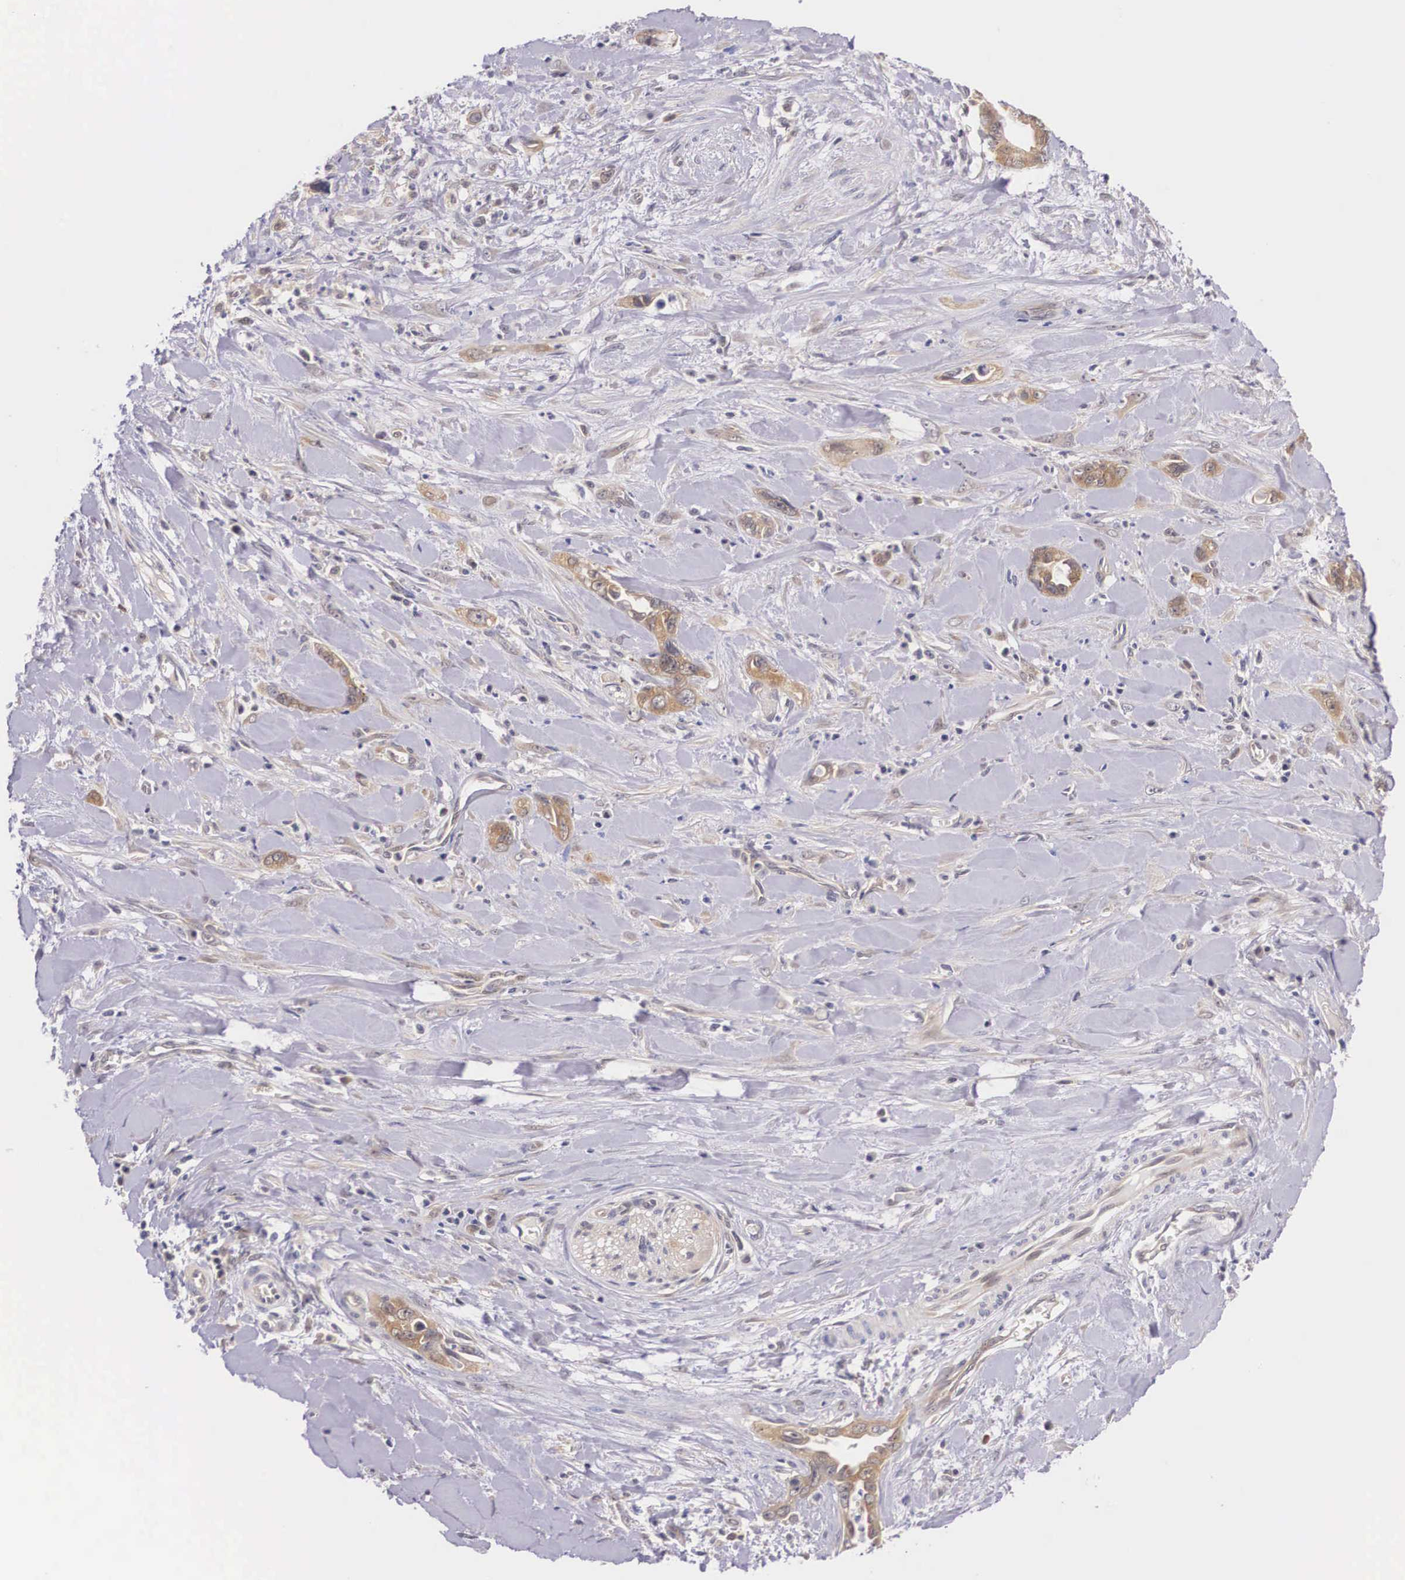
{"staining": {"intensity": "weak", "quantity": "25%-75%", "location": "cytoplasmic/membranous"}, "tissue": "pancreatic cancer", "cell_type": "Tumor cells", "image_type": "cancer", "snomed": [{"axis": "morphology", "description": "Adenocarcinoma, NOS"}, {"axis": "topography", "description": "Pancreas"}], "caption": "Tumor cells demonstrate low levels of weak cytoplasmic/membranous expression in about 25%-75% of cells in pancreatic cancer.", "gene": "IGBP1", "patient": {"sex": "male", "age": 69}}